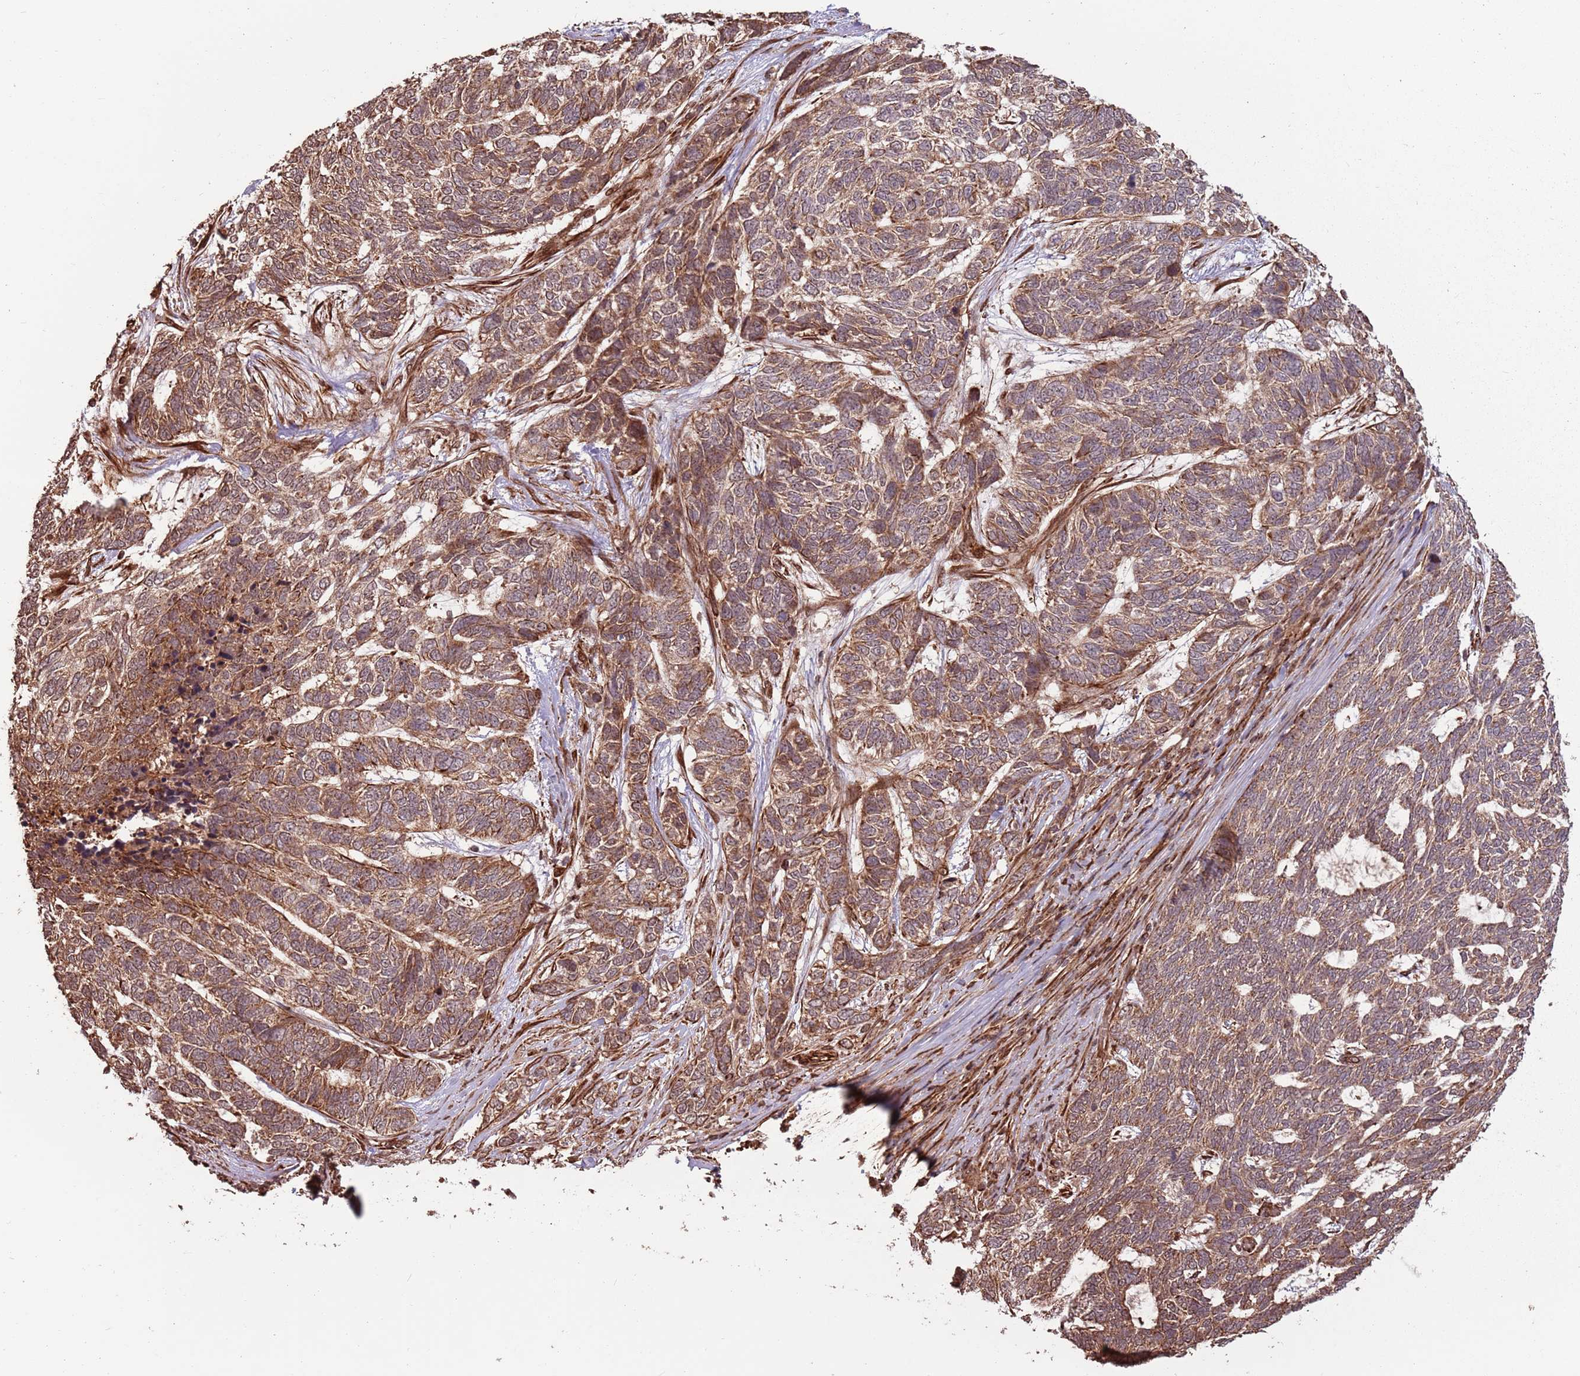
{"staining": {"intensity": "moderate", "quantity": ">75%", "location": "cytoplasmic/membranous"}, "tissue": "skin cancer", "cell_type": "Tumor cells", "image_type": "cancer", "snomed": [{"axis": "morphology", "description": "Basal cell carcinoma"}, {"axis": "topography", "description": "Skin"}], "caption": "Moderate cytoplasmic/membranous protein positivity is present in approximately >75% of tumor cells in skin cancer.", "gene": "ADAMTS3", "patient": {"sex": "female", "age": 65}}